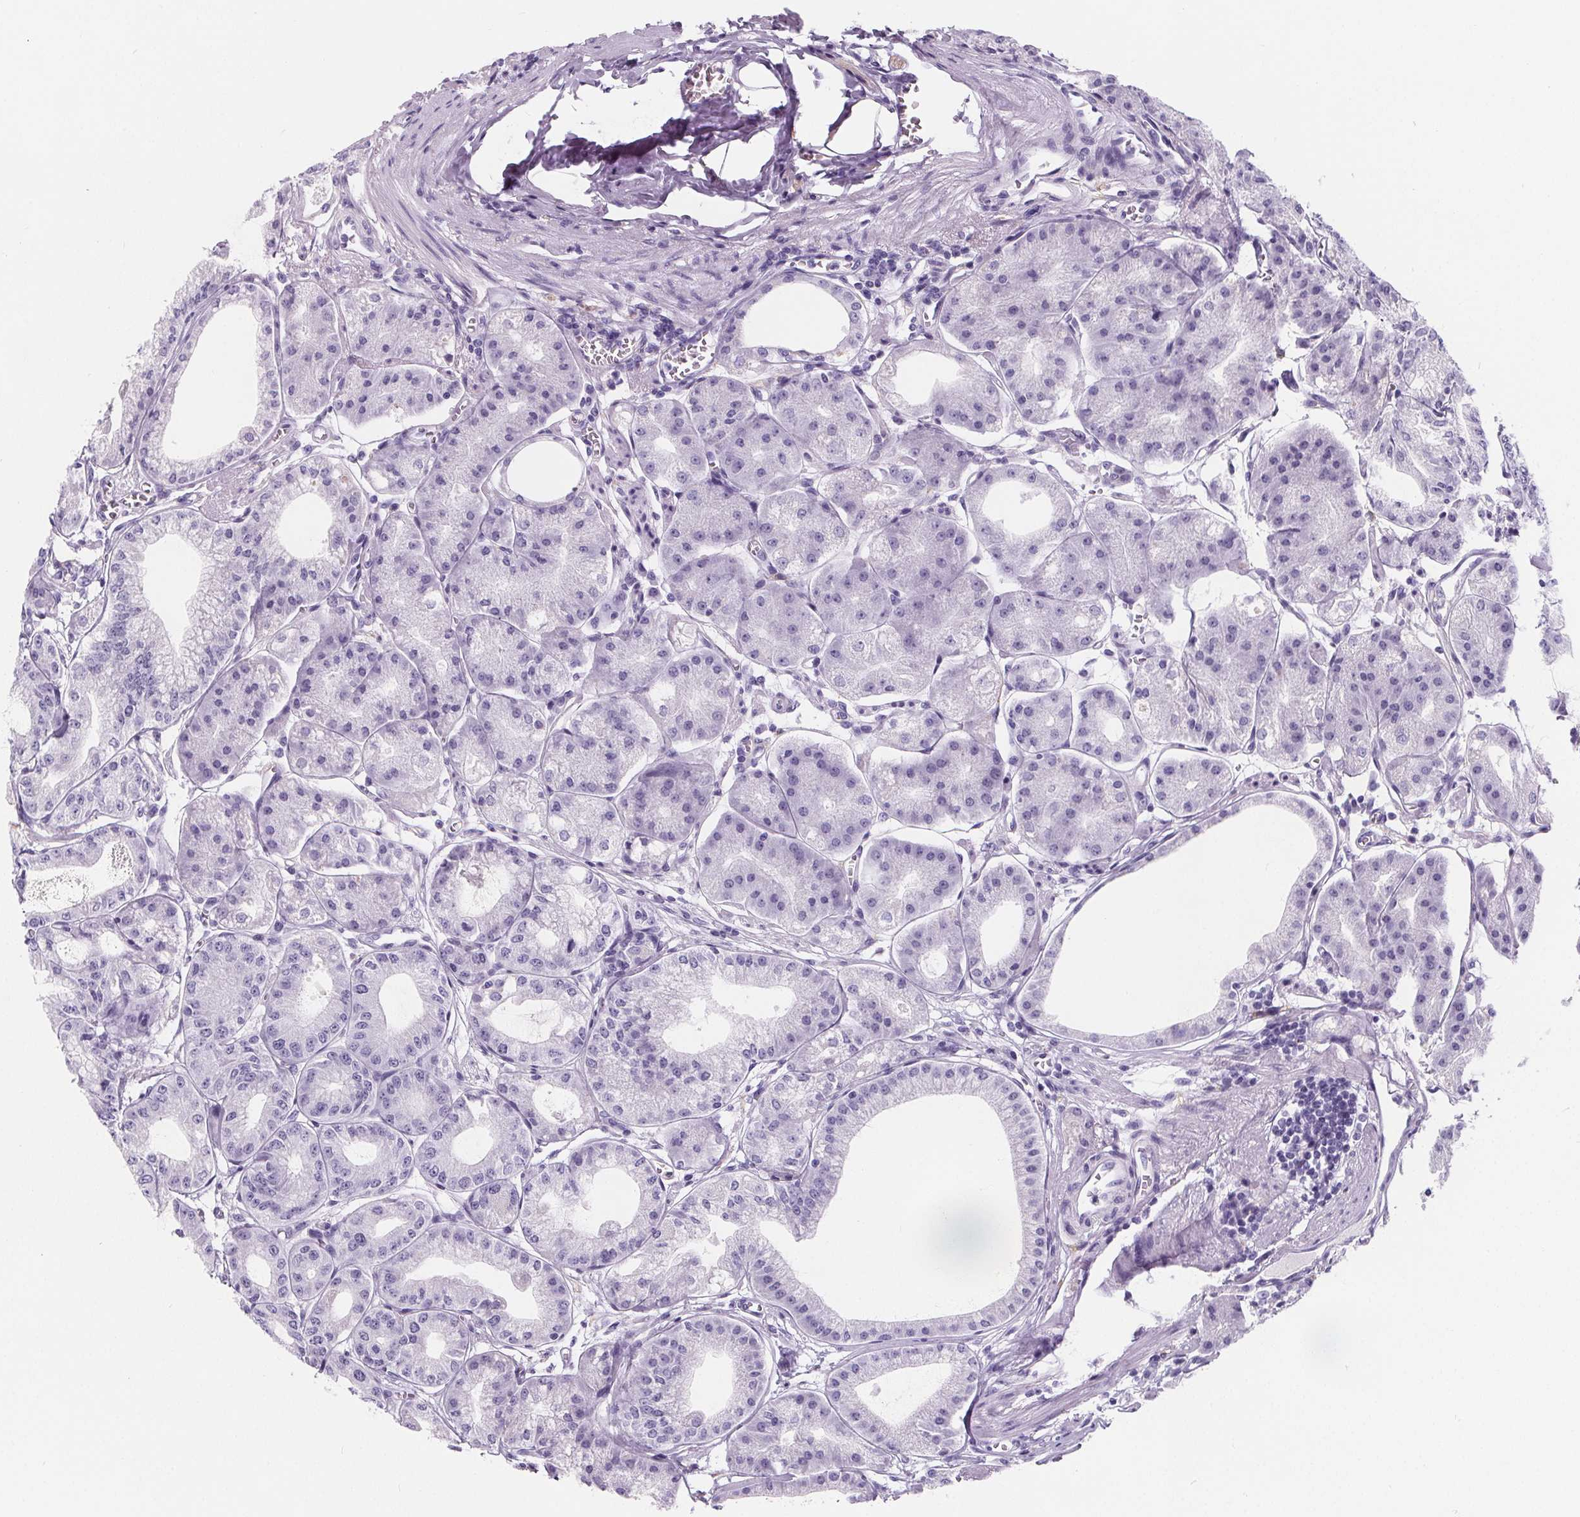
{"staining": {"intensity": "negative", "quantity": "none", "location": "none"}, "tissue": "stomach", "cell_type": "Glandular cells", "image_type": "normal", "snomed": [{"axis": "morphology", "description": "Normal tissue, NOS"}, {"axis": "topography", "description": "Stomach, lower"}], "caption": "Immunohistochemical staining of normal stomach exhibits no significant staining in glandular cells.", "gene": "ADRB1", "patient": {"sex": "male", "age": 71}}